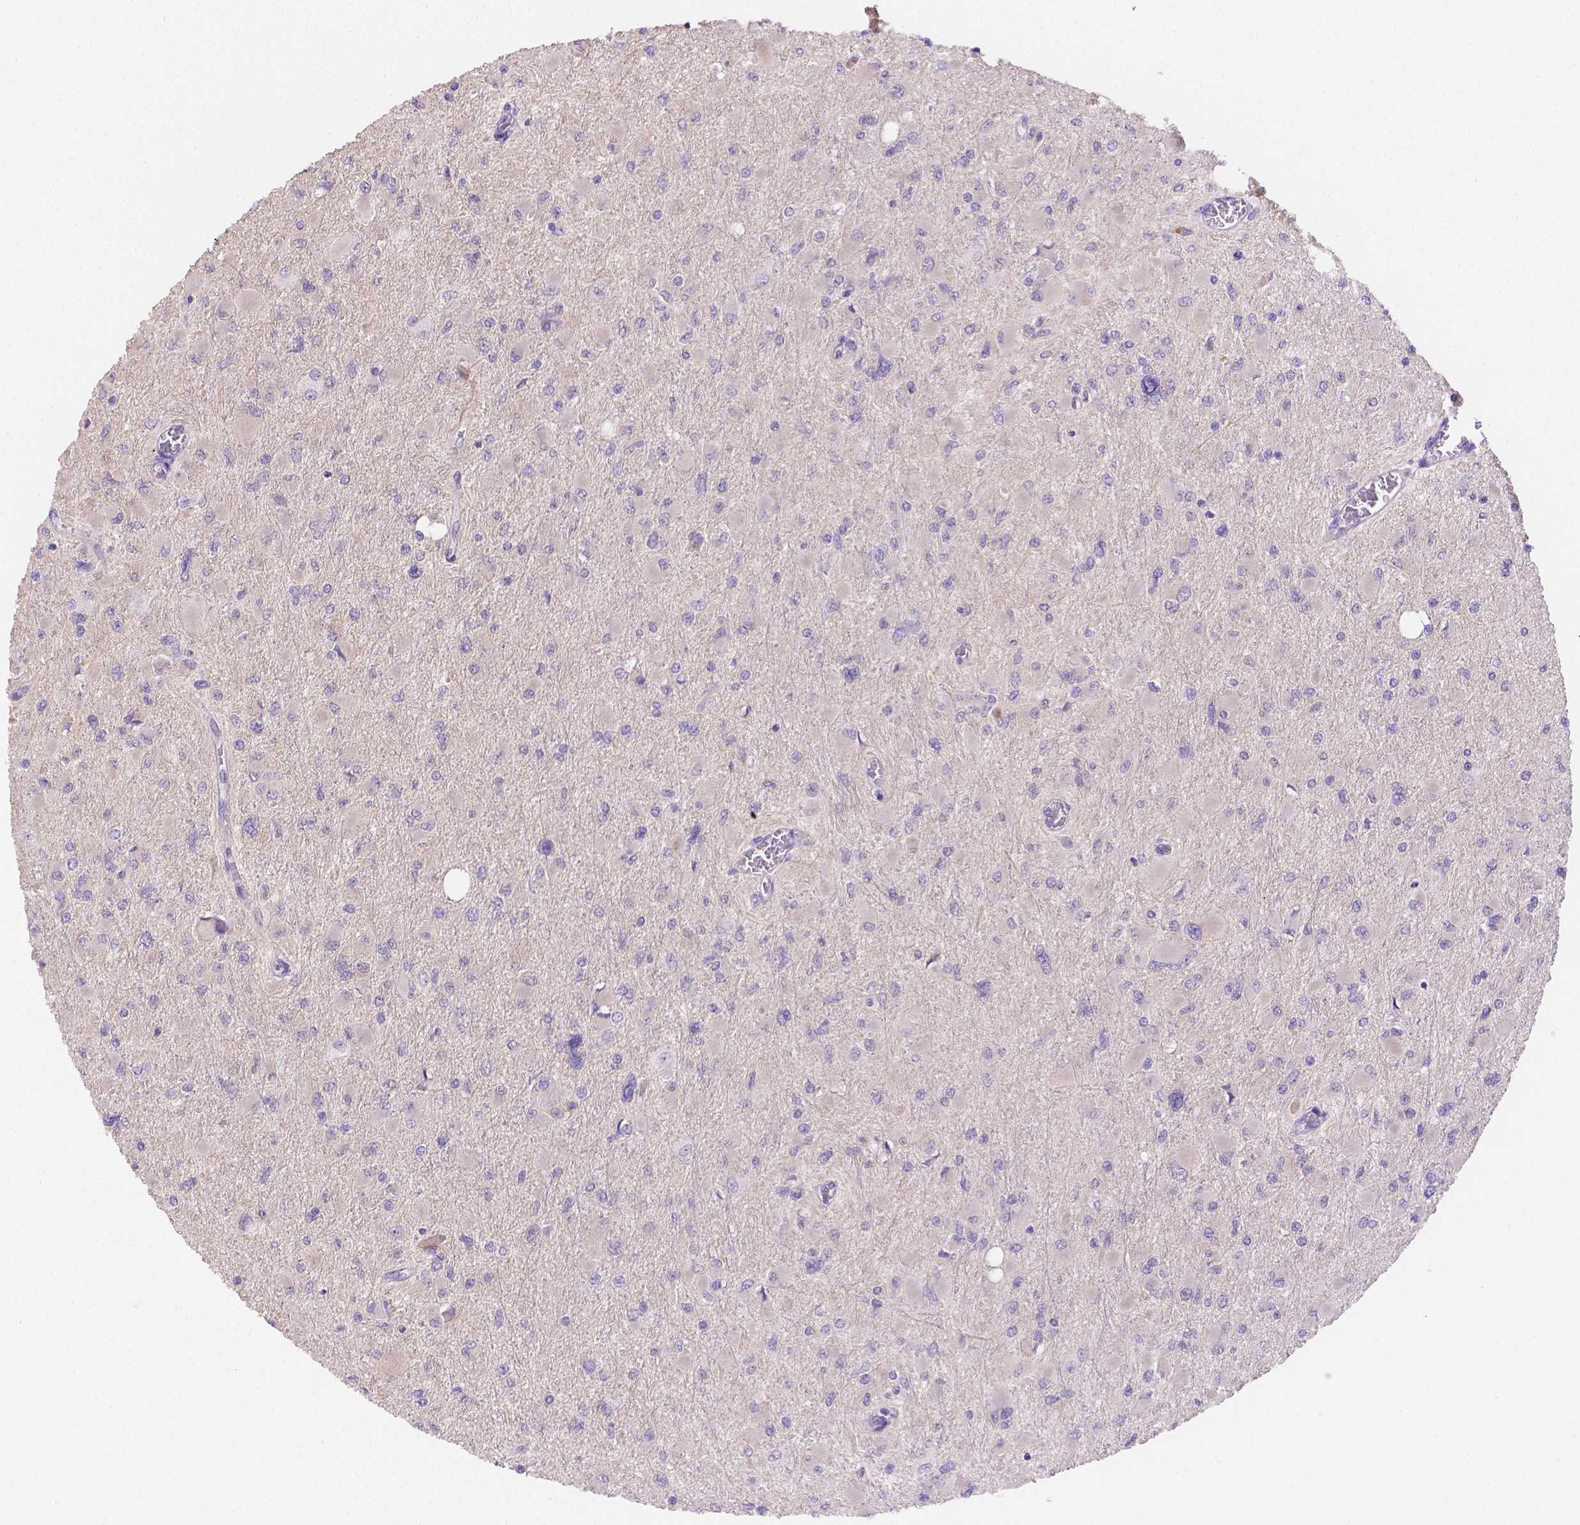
{"staining": {"intensity": "negative", "quantity": "none", "location": "none"}, "tissue": "glioma", "cell_type": "Tumor cells", "image_type": "cancer", "snomed": [{"axis": "morphology", "description": "Glioma, malignant, High grade"}, {"axis": "topography", "description": "Cerebral cortex"}], "caption": "Tumor cells are negative for brown protein staining in glioma. (DAB (3,3'-diaminobenzidine) IHC with hematoxylin counter stain).", "gene": "NXPE2", "patient": {"sex": "female", "age": 36}}